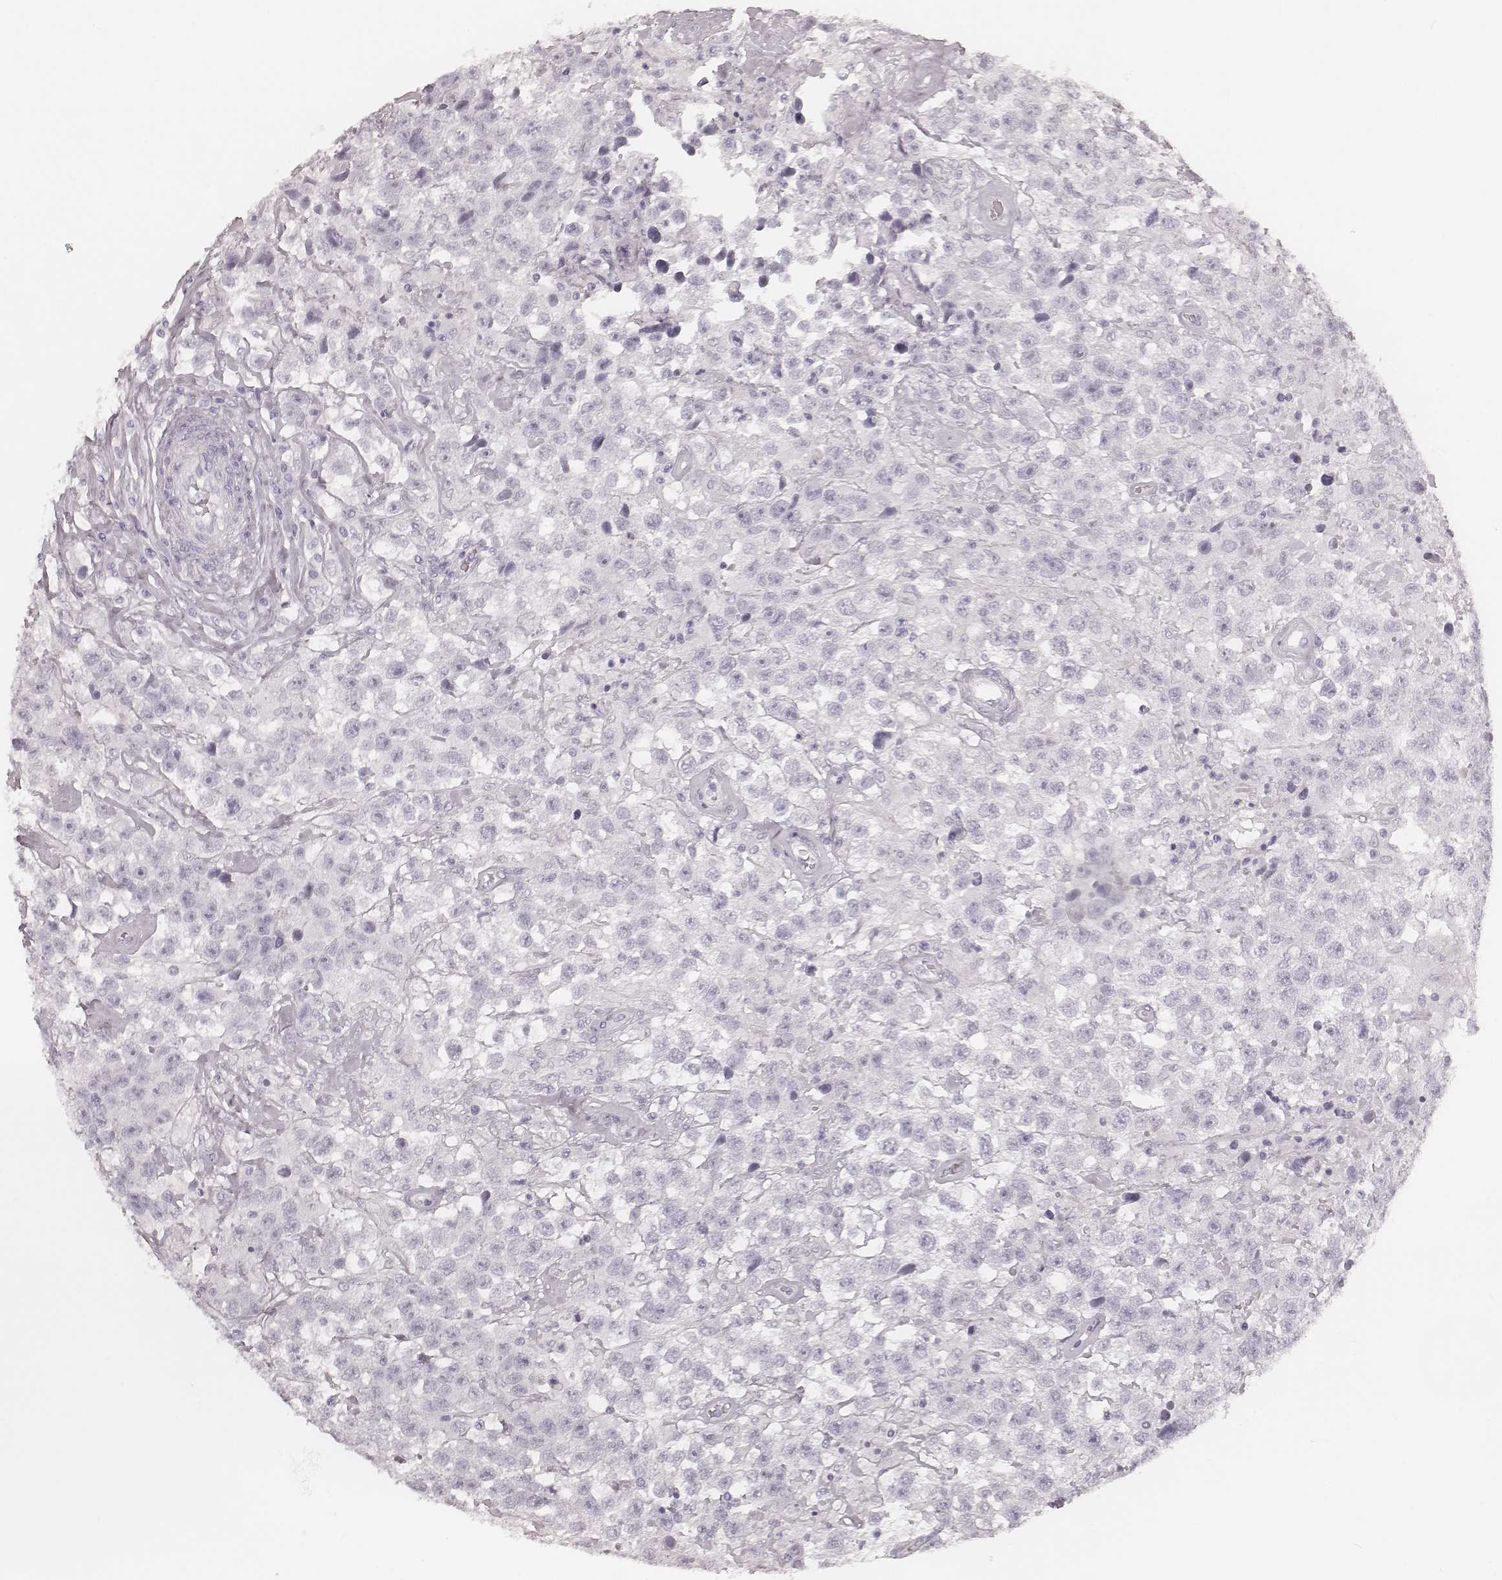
{"staining": {"intensity": "negative", "quantity": "none", "location": "none"}, "tissue": "testis cancer", "cell_type": "Tumor cells", "image_type": "cancer", "snomed": [{"axis": "morphology", "description": "Seminoma, NOS"}, {"axis": "topography", "description": "Testis"}], "caption": "Immunohistochemistry of testis cancer exhibits no staining in tumor cells. (DAB IHC with hematoxylin counter stain).", "gene": "KRT72", "patient": {"sex": "male", "age": 43}}